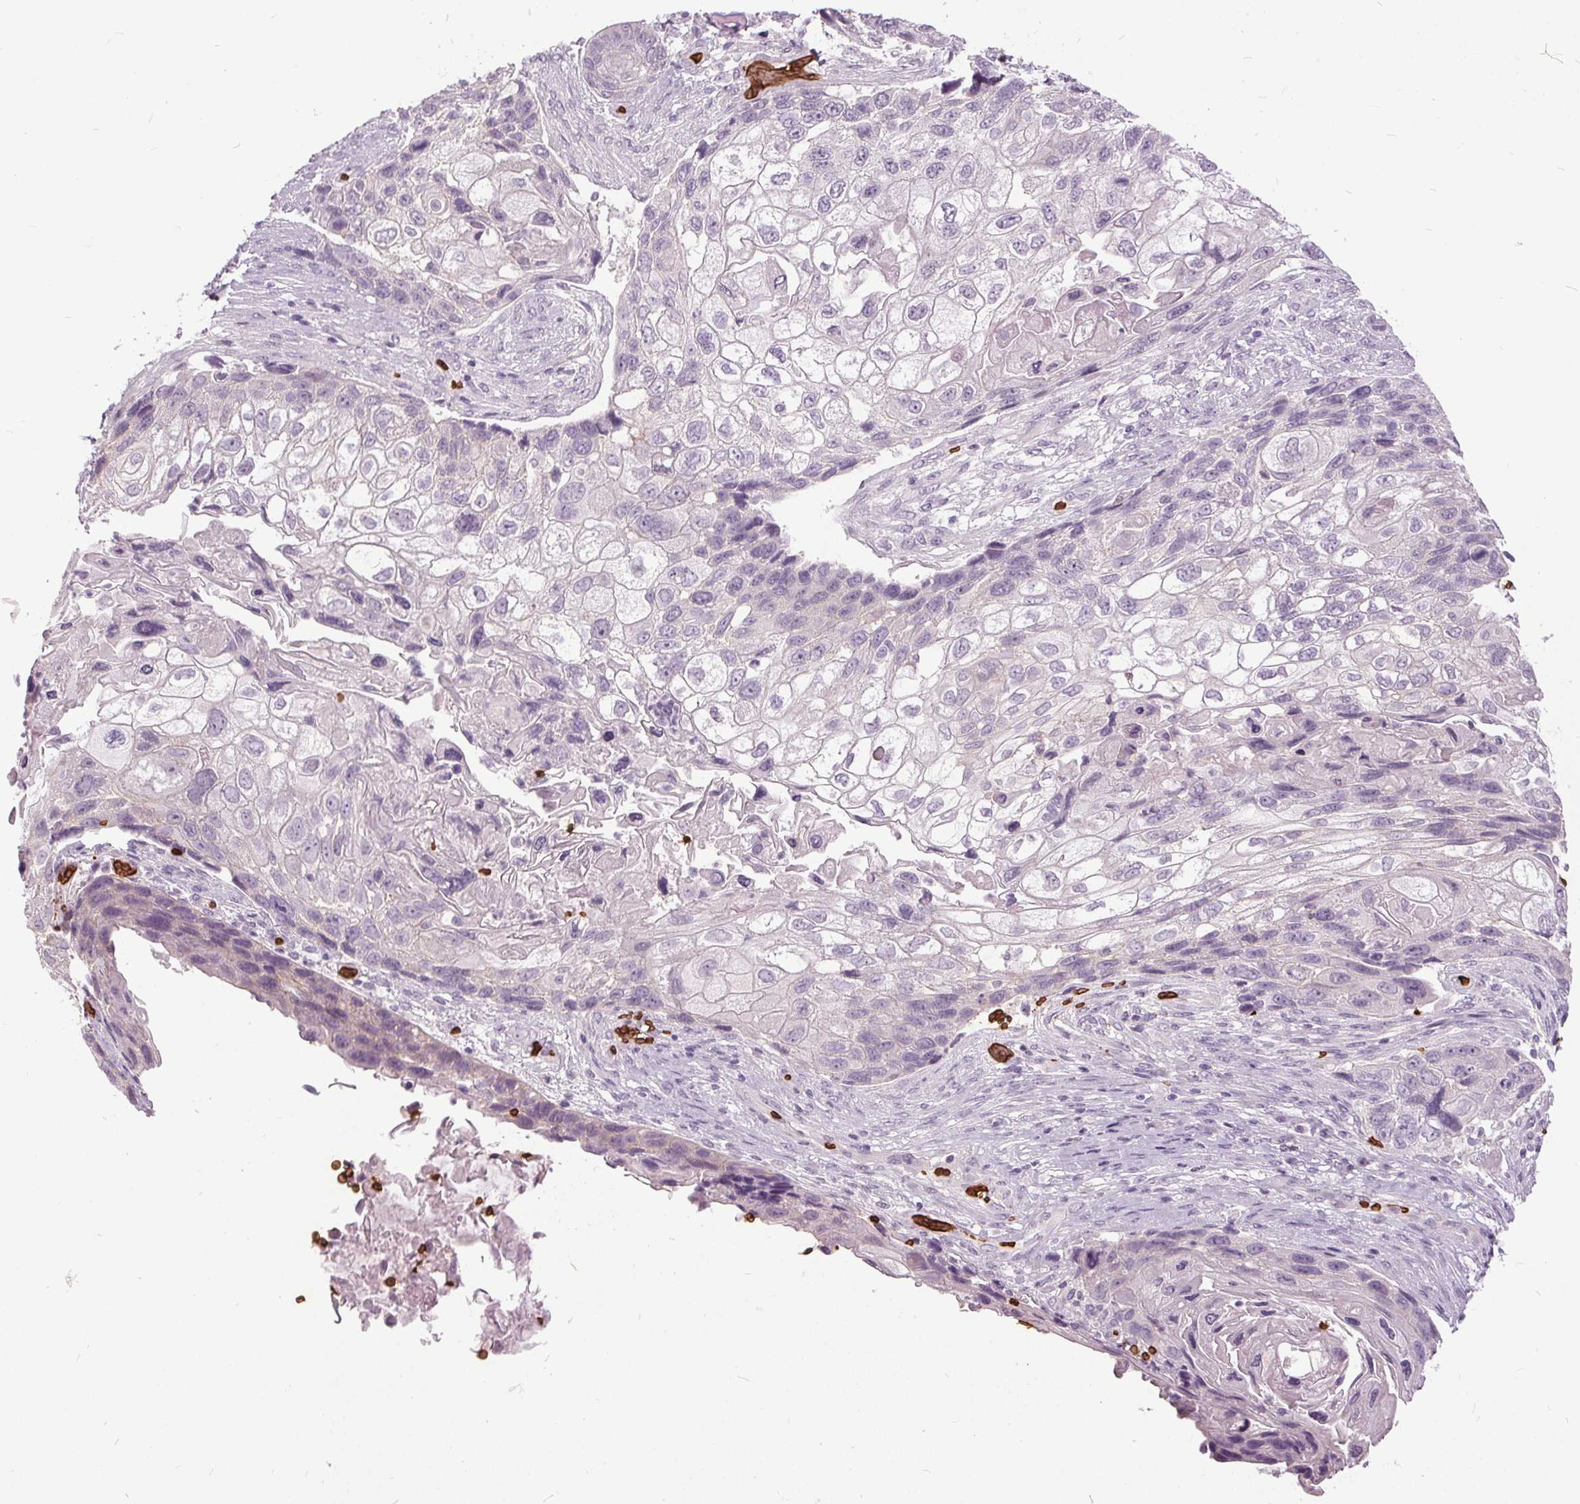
{"staining": {"intensity": "negative", "quantity": "none", "location": "none"}, "tissue": "lung cancer", "cell_type": "Tumor cells", "image_type": "cancer", "snomed": [{"axis": "morphology", "description": "Squamous cell carcinoma, NOS"}, {"axis": "topography", "description": "Lung"}], "caption": "Lung squamous cell carcinoma stained for a protein using immunohistochemistry displays no staining tumor cells.", "gene": "SLC4A1", "patient": {"sex": "male", "age": 69}}